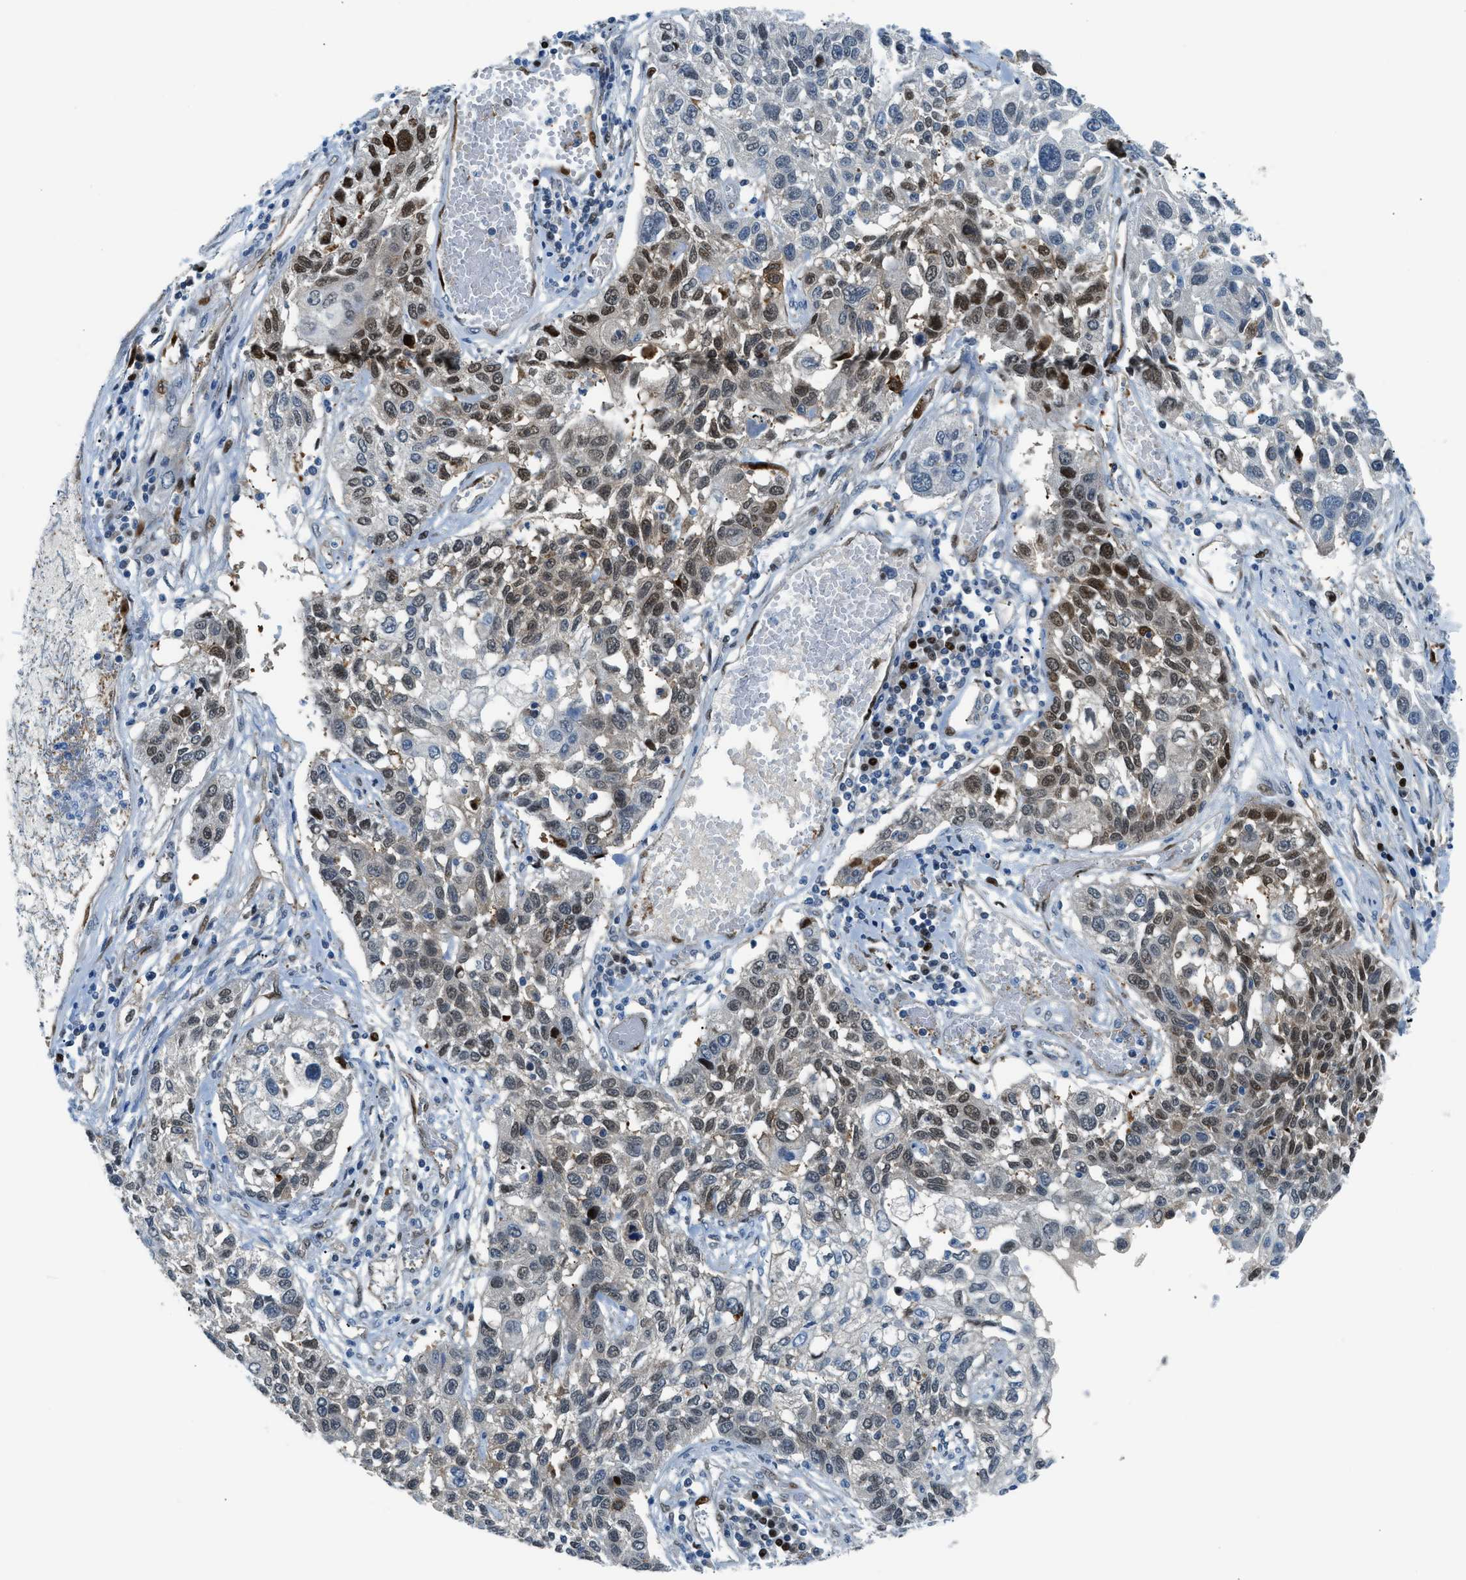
{"staining": {"intensity": "moderate", "quantity": "25%-75%", "location": "cytoplasmic/membranous,nuclear"}, "tissue": "lung cancer", "cell_type": "Tumor cells", "image_type": "cancer", "snomed": [{"axis": "morphology", "description": "Squamous cell carcinoma, NOS"}, {"axis": "topography", "description": "Lung"}], "caption": "About 25%-75% of tumor cells in squamous cell carcinoma (lung) reveal moderate cytoplasmic/membranous and nuclear protein positivity as visualized by brown immunohistochemical staining.", "gene": "YWHAE", "patient": {"sex": "male", "age": 71}}